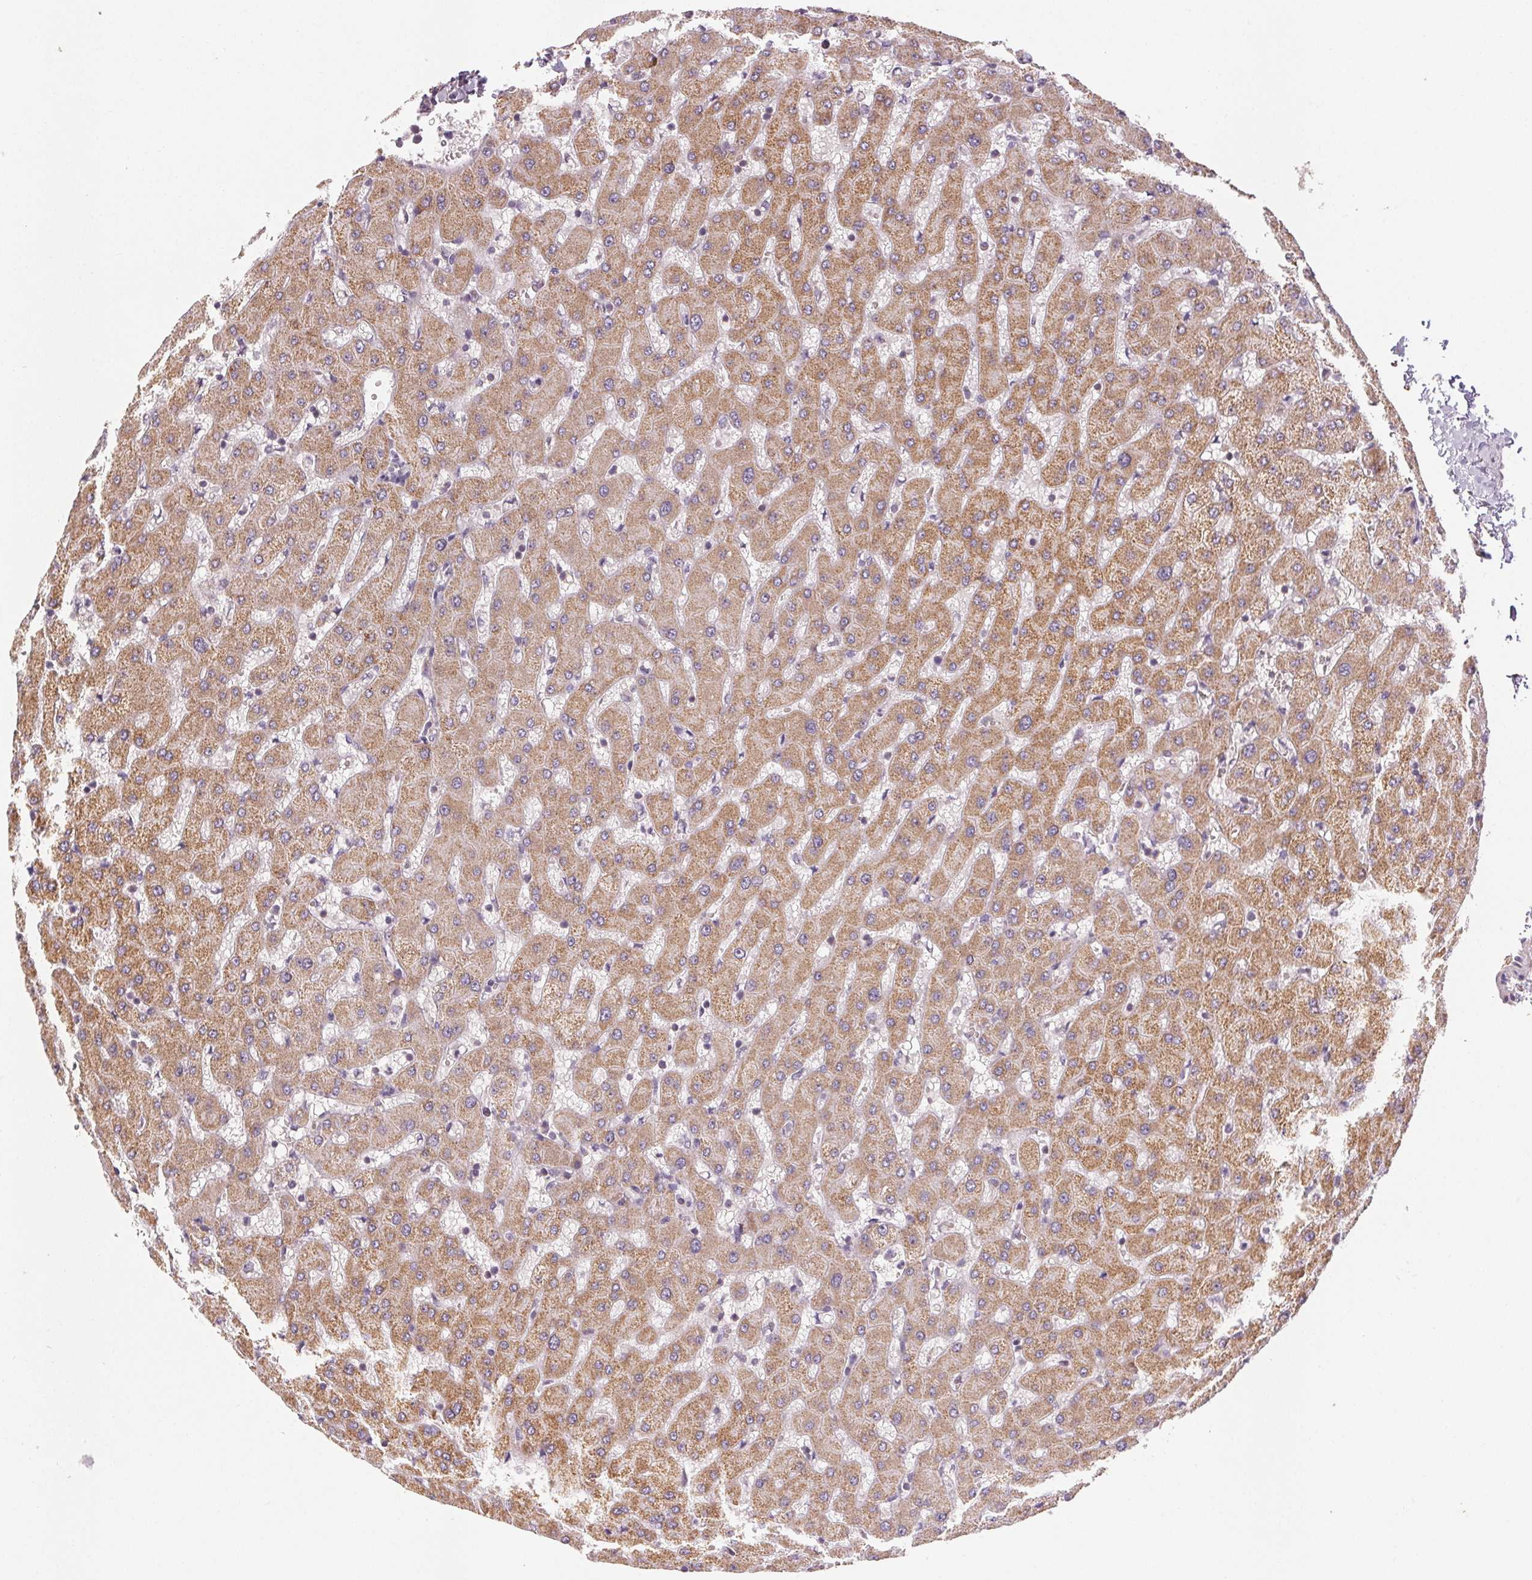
{"staining": {"intensity": "weak", "quantity": "25%-75%", "location": "cytoplasmic/membranous"}, "tissue": "liver", "cell_type": "Cholangiocytes", "image_type": "normal", "snomed": [{"axis": "morphology", "description": "Normal tissue, NOS"}, {"axis": "topography", "description": "Liver"}], "caption": "This micrograph displays immunohistochemistry (IHC) staining of benign liver, with low weak cytoplasmic/membranous expression in approximately 25%-75% of cholangiocytes.", "gene": "NCOA4", "patient": {"sex": "female", "age": 63}}